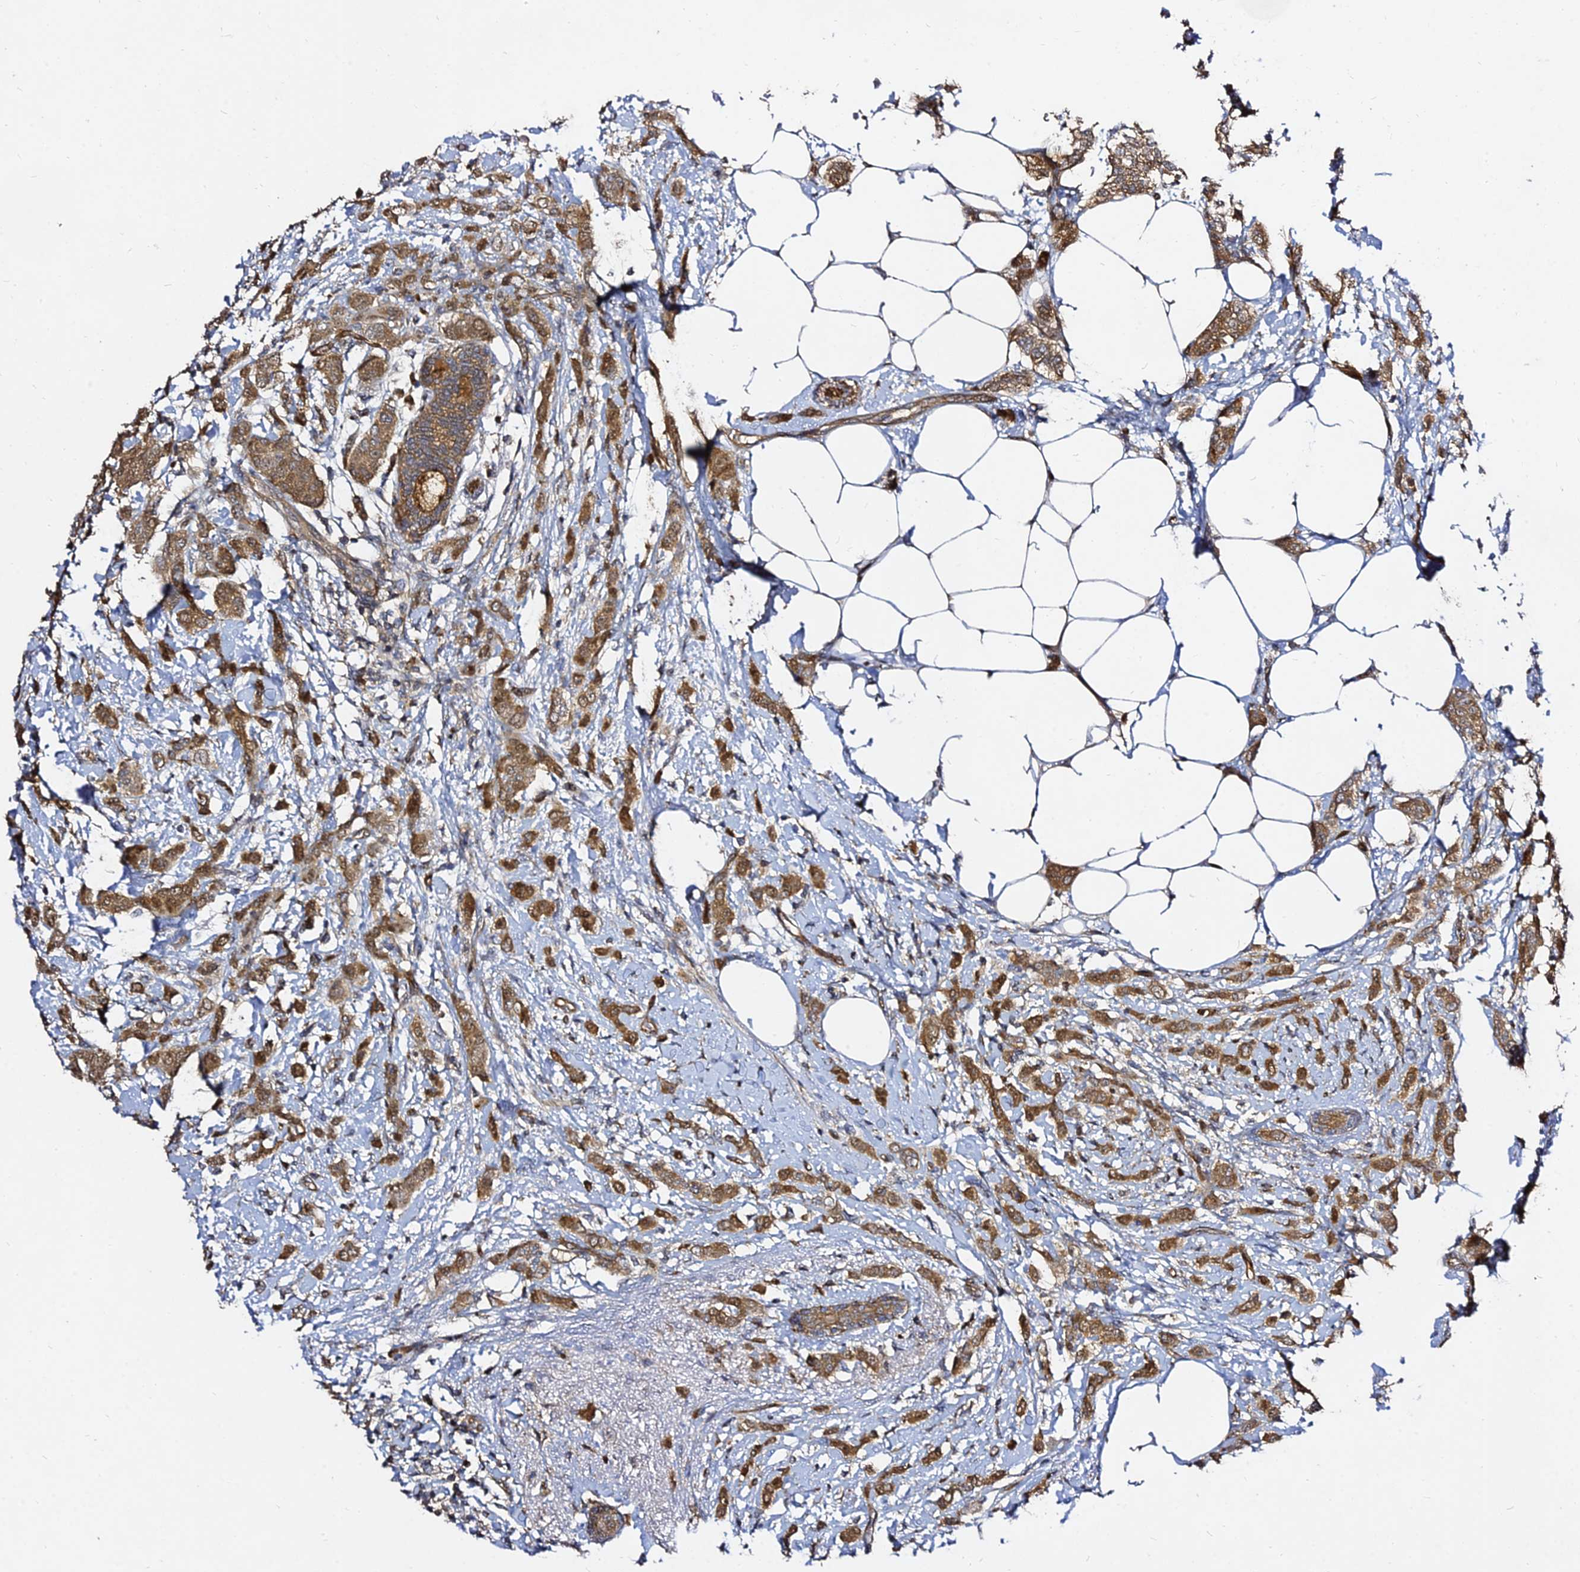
{"staining": {"intensity": "moderate", "quantity": ">75%", "location": "cytoplasmic/membranous"}, "tissue": "breast cancer", "cell_type": "Tumor cells", "image_type": "cancer", "snomed": [{"axis": "morphology", "description": "Duct carcinoma"}, {"axis": "topography", "description": "Breast"}], "caption": "Protein staining of breast cancer (intraductal carcinoma) tissue shows moderate cytoplasmic/membranous positivity in about >75% of tumor cells. The staining is performed using DAB (3,3'-diaminobenzidine) brown chromogen to label protein expression. The nuclei are counter-stained blue using hematoxylin.", "gene": "GRTP1", "patient": {"sex": "female", "age": 72}}